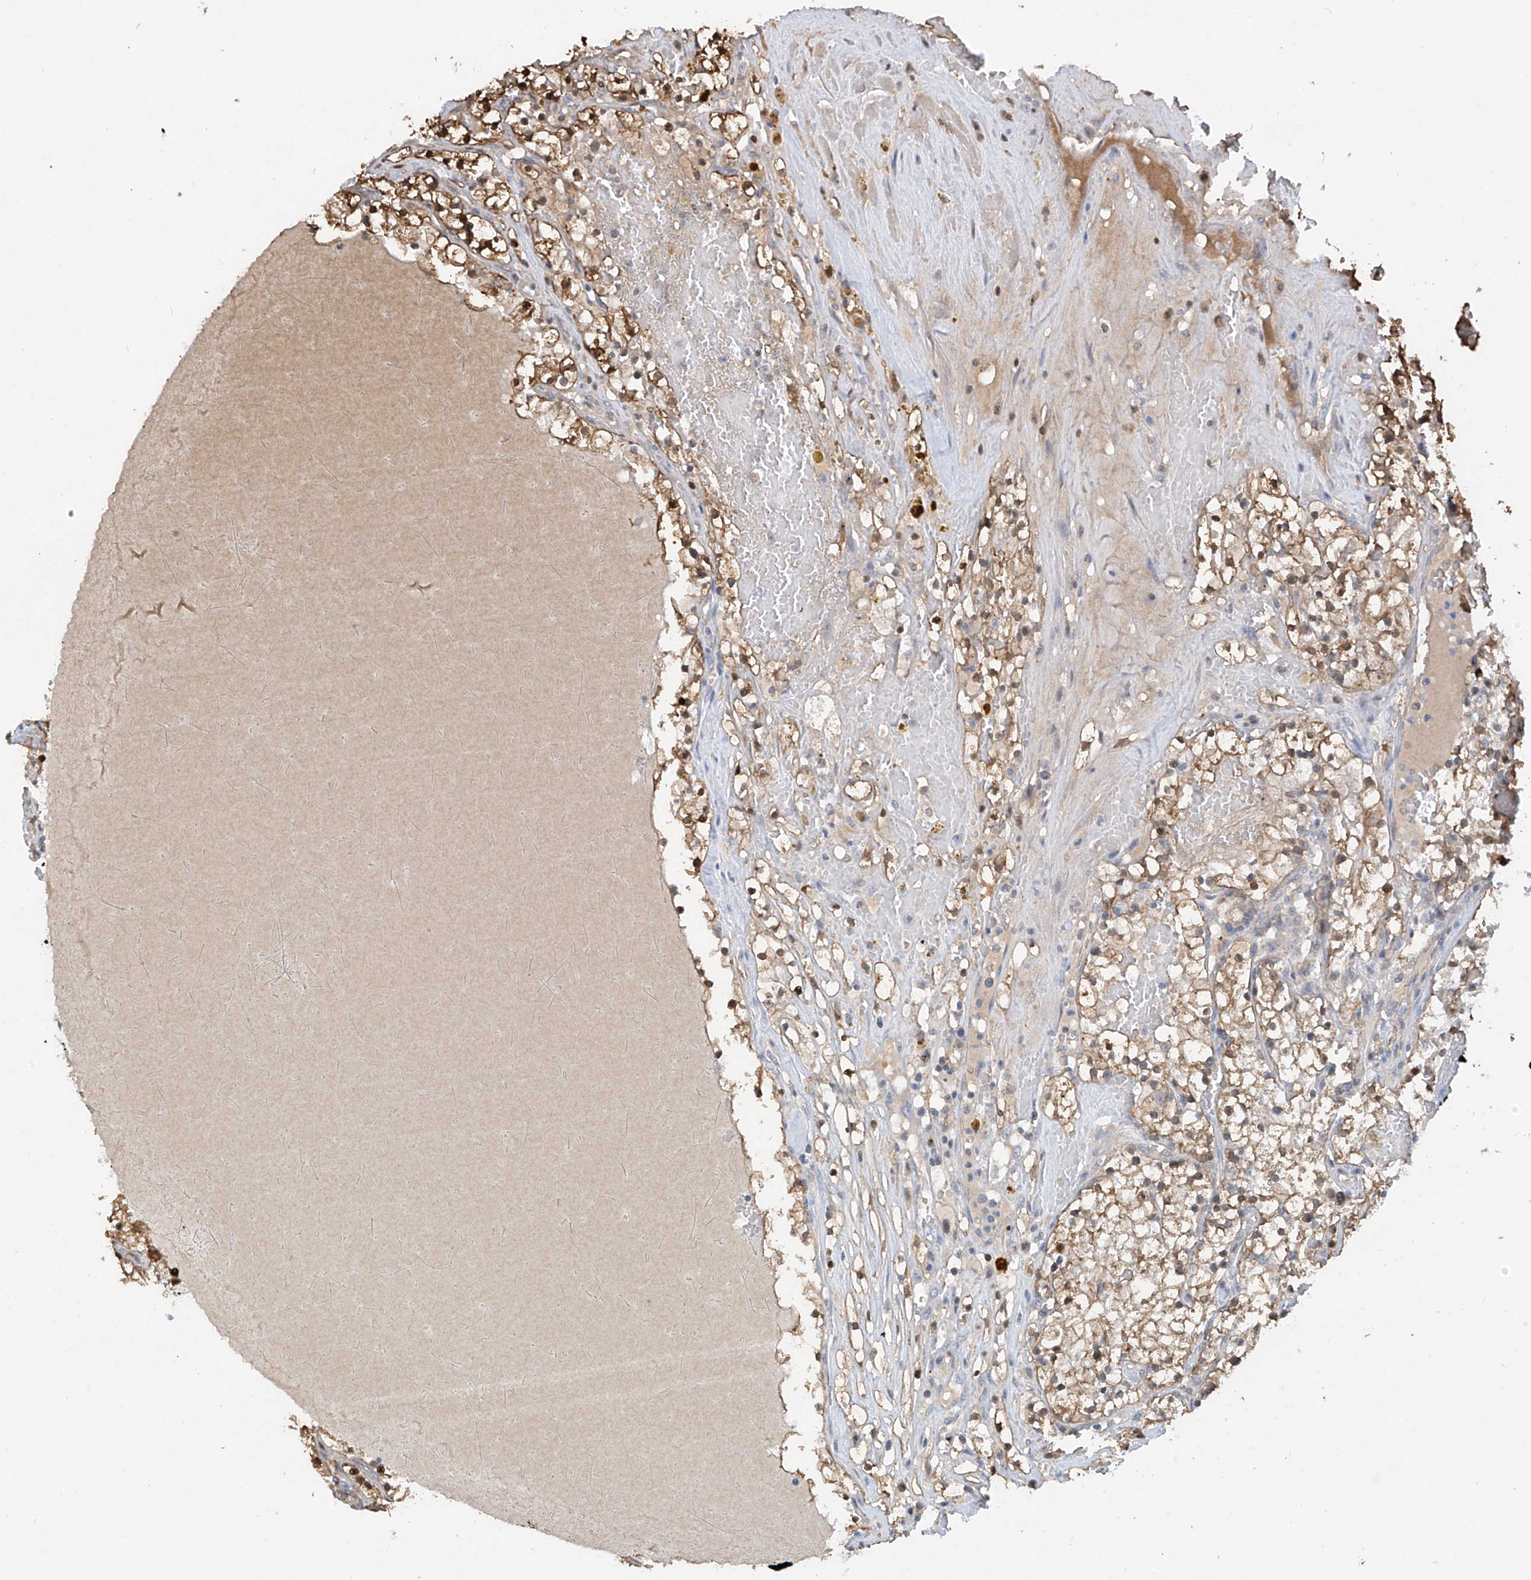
{"staining": {"intensity": "weak", "quantity": ">75%", "location": "cytoplasmic/membranous"}, "tissue": "renal cancer", "cell_type": "Tumor cells", "image_type": "cancer", "snomed": [{"axis": "morphology", "description": "Normal tissue, NOS"}, {"axis": "morphology", "description": "Adenocarcinoma, NOS"}, {"axis": "topography", "description": "Kidney"}], "caption": "This photomicrograph exhibits immunohistochemistry staining of human renal cancer, with low weak cytoplasmic/membranous expression in approximately >75% of tumor cells.", "gene": "PMM1", "patient": {"sex": "male", "age": 68}}